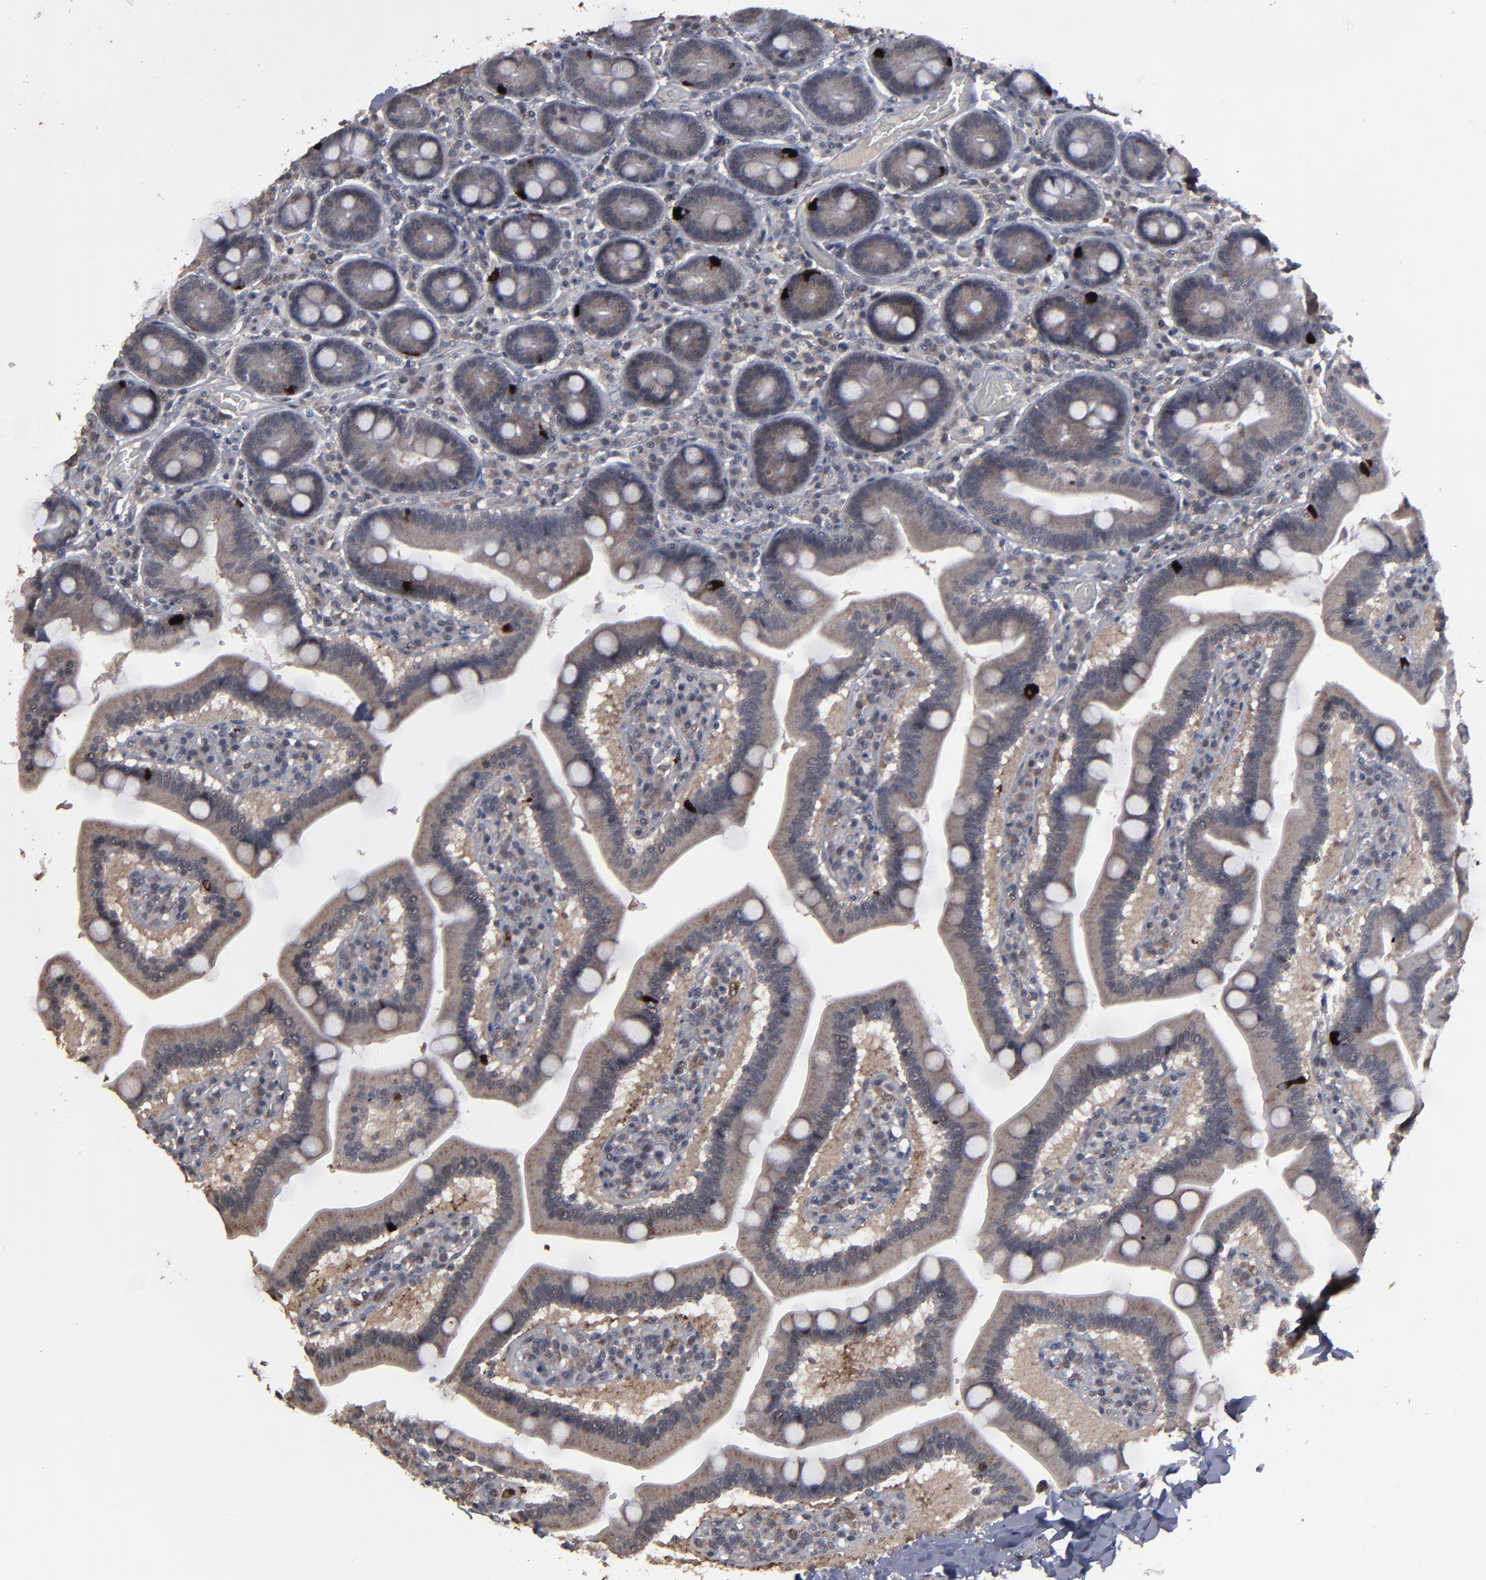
{"staining": {"intensity": "strong", "quantity": "<25%", "location": "cytoplasmic/membranous"}, "tissue": "duodenum", "cell_type": "Glandular cells", "image_type": "normal", "snomed": [{"axis": "morphology", "description": "Normal tissue, NOS"}, {"axis": "topography", "description": "Duodenum"}], "caption": "IHC (DAB) staining of normal duodenum displays strong cytoplasmic/membranous protein expression in about <25% of glandular cells. The staining was performed using DAB, with brown indicating positive protein expression. Nuclei are stained blue with hematoxylin.", "gene": "SLC22A17", "patient": {"sex": "male", "age": 66}}